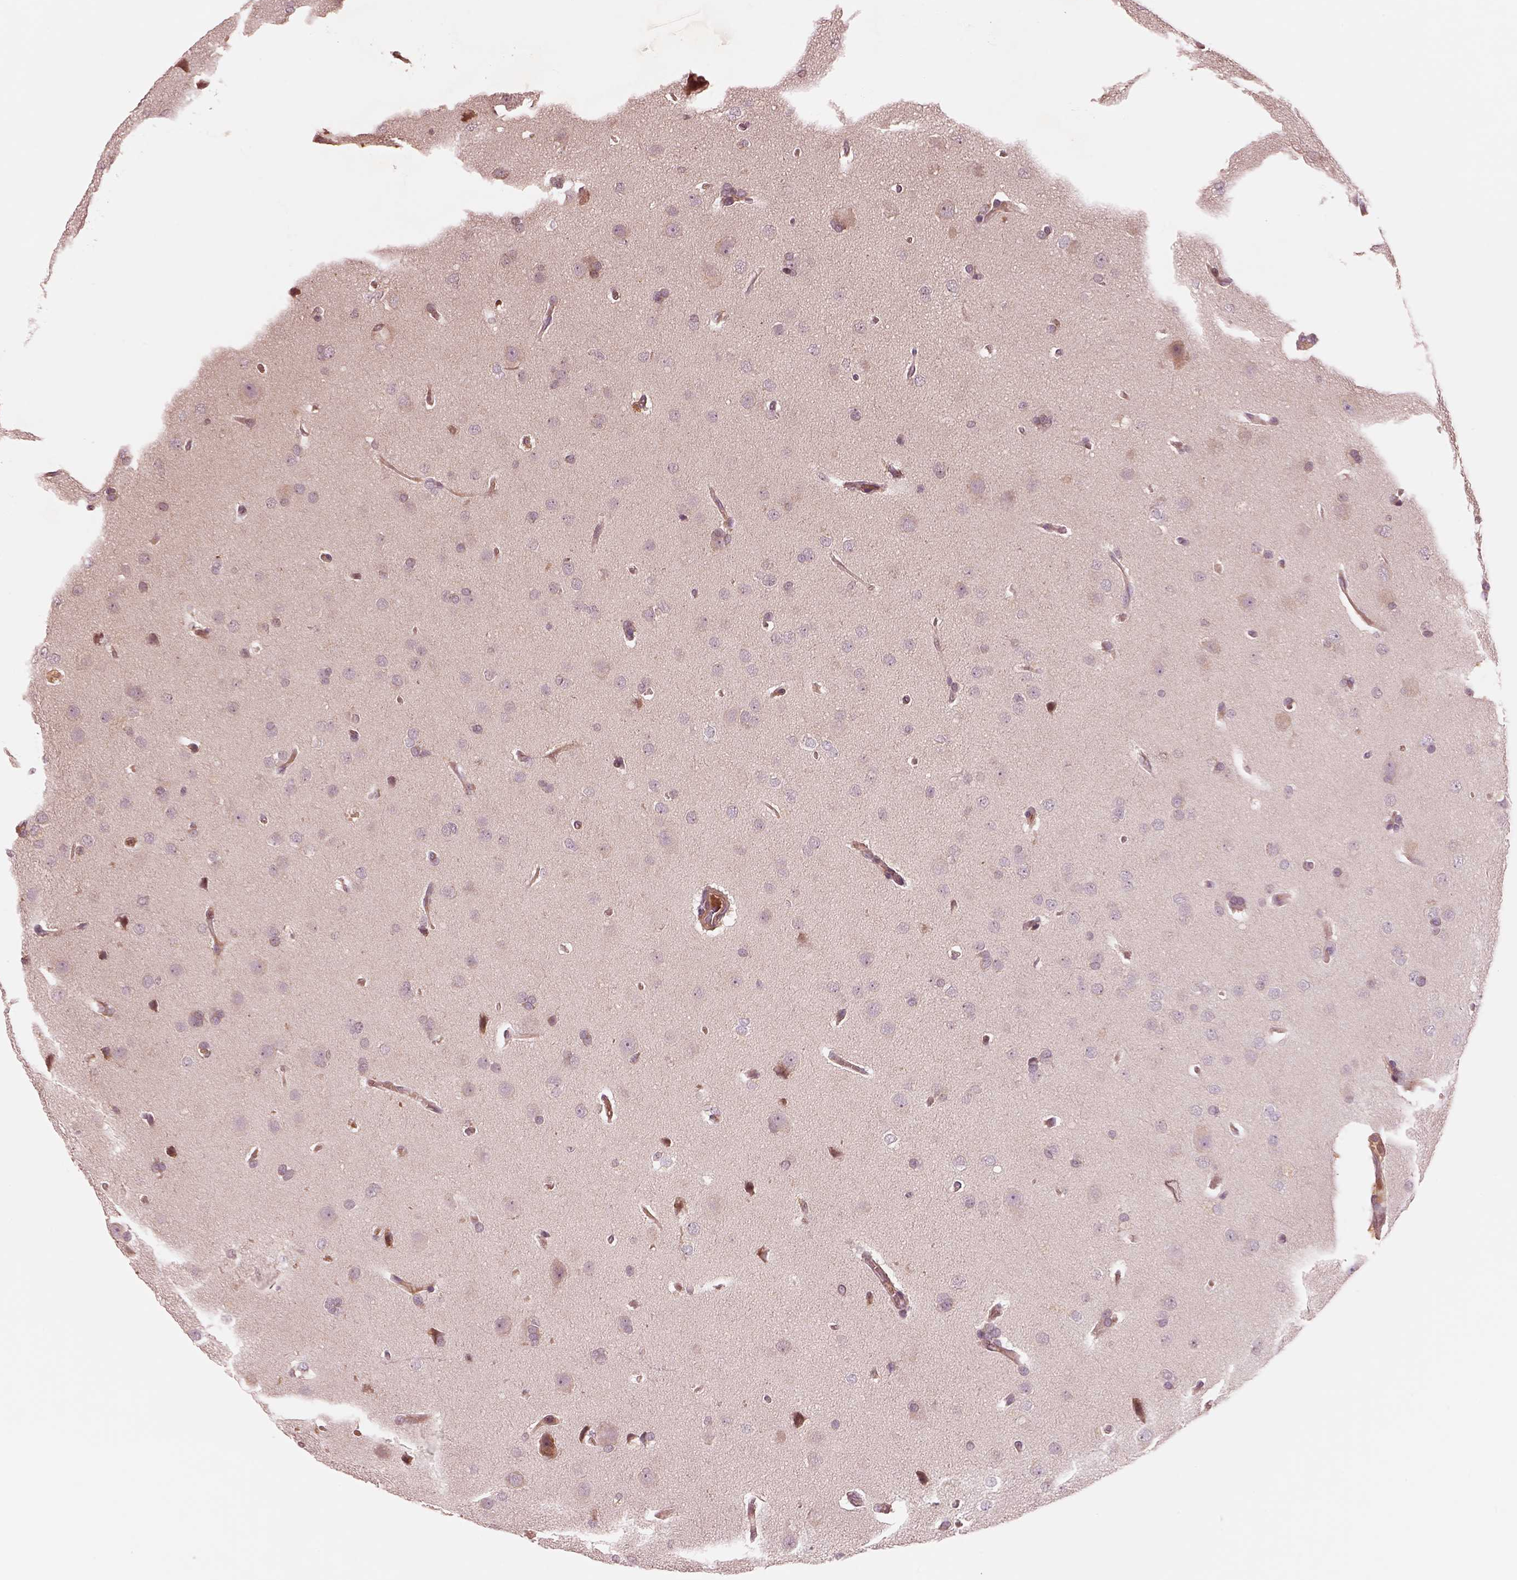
{"staining": {"intensity": "negative", "quantity": "none", "location": "none"}, "tissue": "glioma", "cell_type": "Tumor cells", "image_type": "cancer", "snomed": [{"axis": "morphology", "description": "Glioma, malignant, Low grade"}, {"axis": "topography", "description": "Brain"}], "caption": "Tumor cells show no significant protein staining in glioma. (DAB immunohistochemistry (IHC), high magnification).", "gene": "ASCC2", "patient": {"sex": "female", "age": 54}}